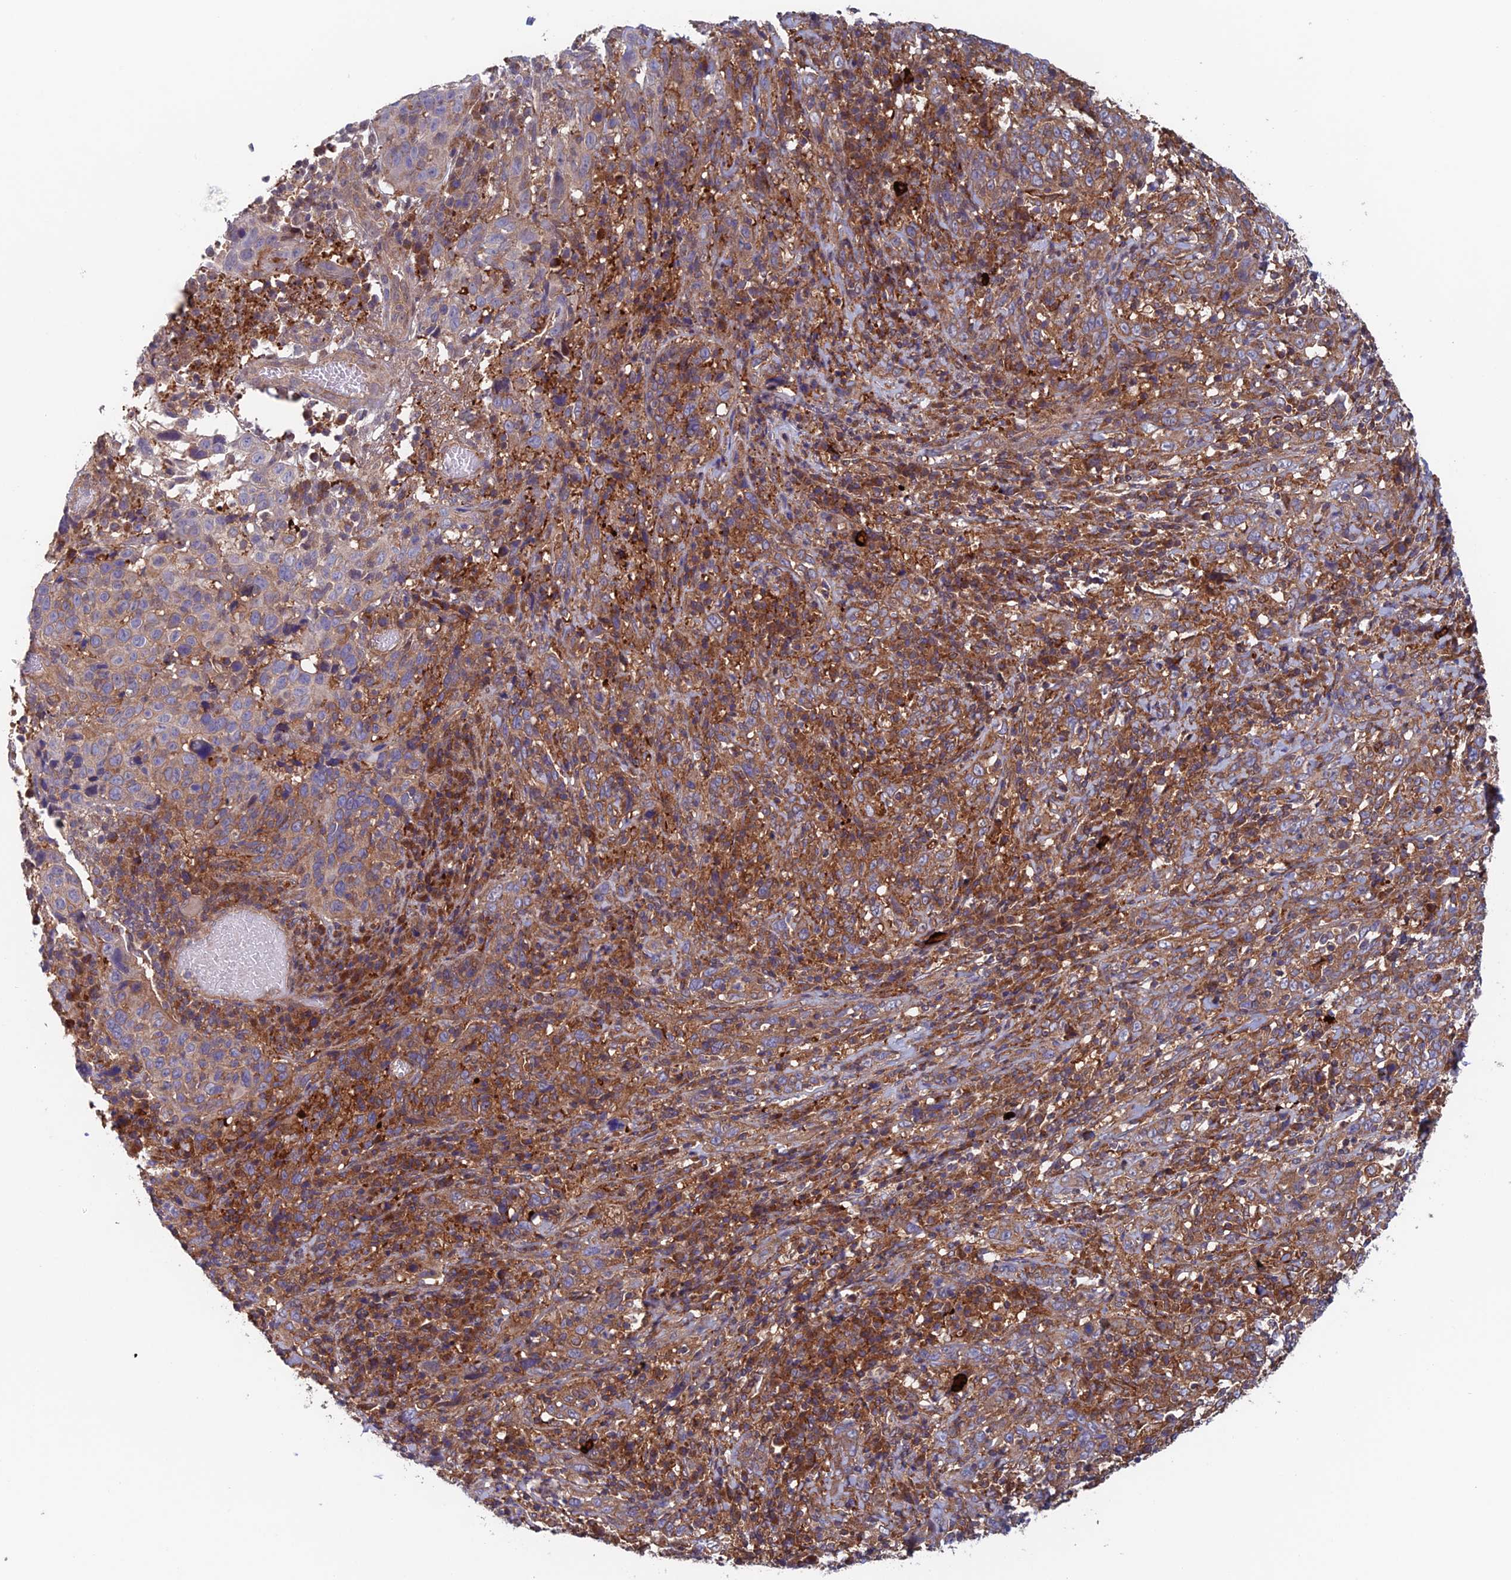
{"staining": {"intensity": "weak", "quantity": "<25%", "location": "cytoplasmic/membranous"}, "tissue": "cervical cancer", "cell_type": "Tumor cells", "image_type": "cancer", "snomed": [{"axis": "morphology", "description": "Squamous cell carcinoma, NOS"}, {"axis": "topography", "description": "Cervix"}], "caption": "Immunohistochemistry (IHC) image of neoplastic tissue: cervical squamous cell carcinoma stained with DAB exhibits no significant protein positivity in tumor cells.", "gene": "NUDT16L1", "patient": {"sex": "female", "age": 46}}